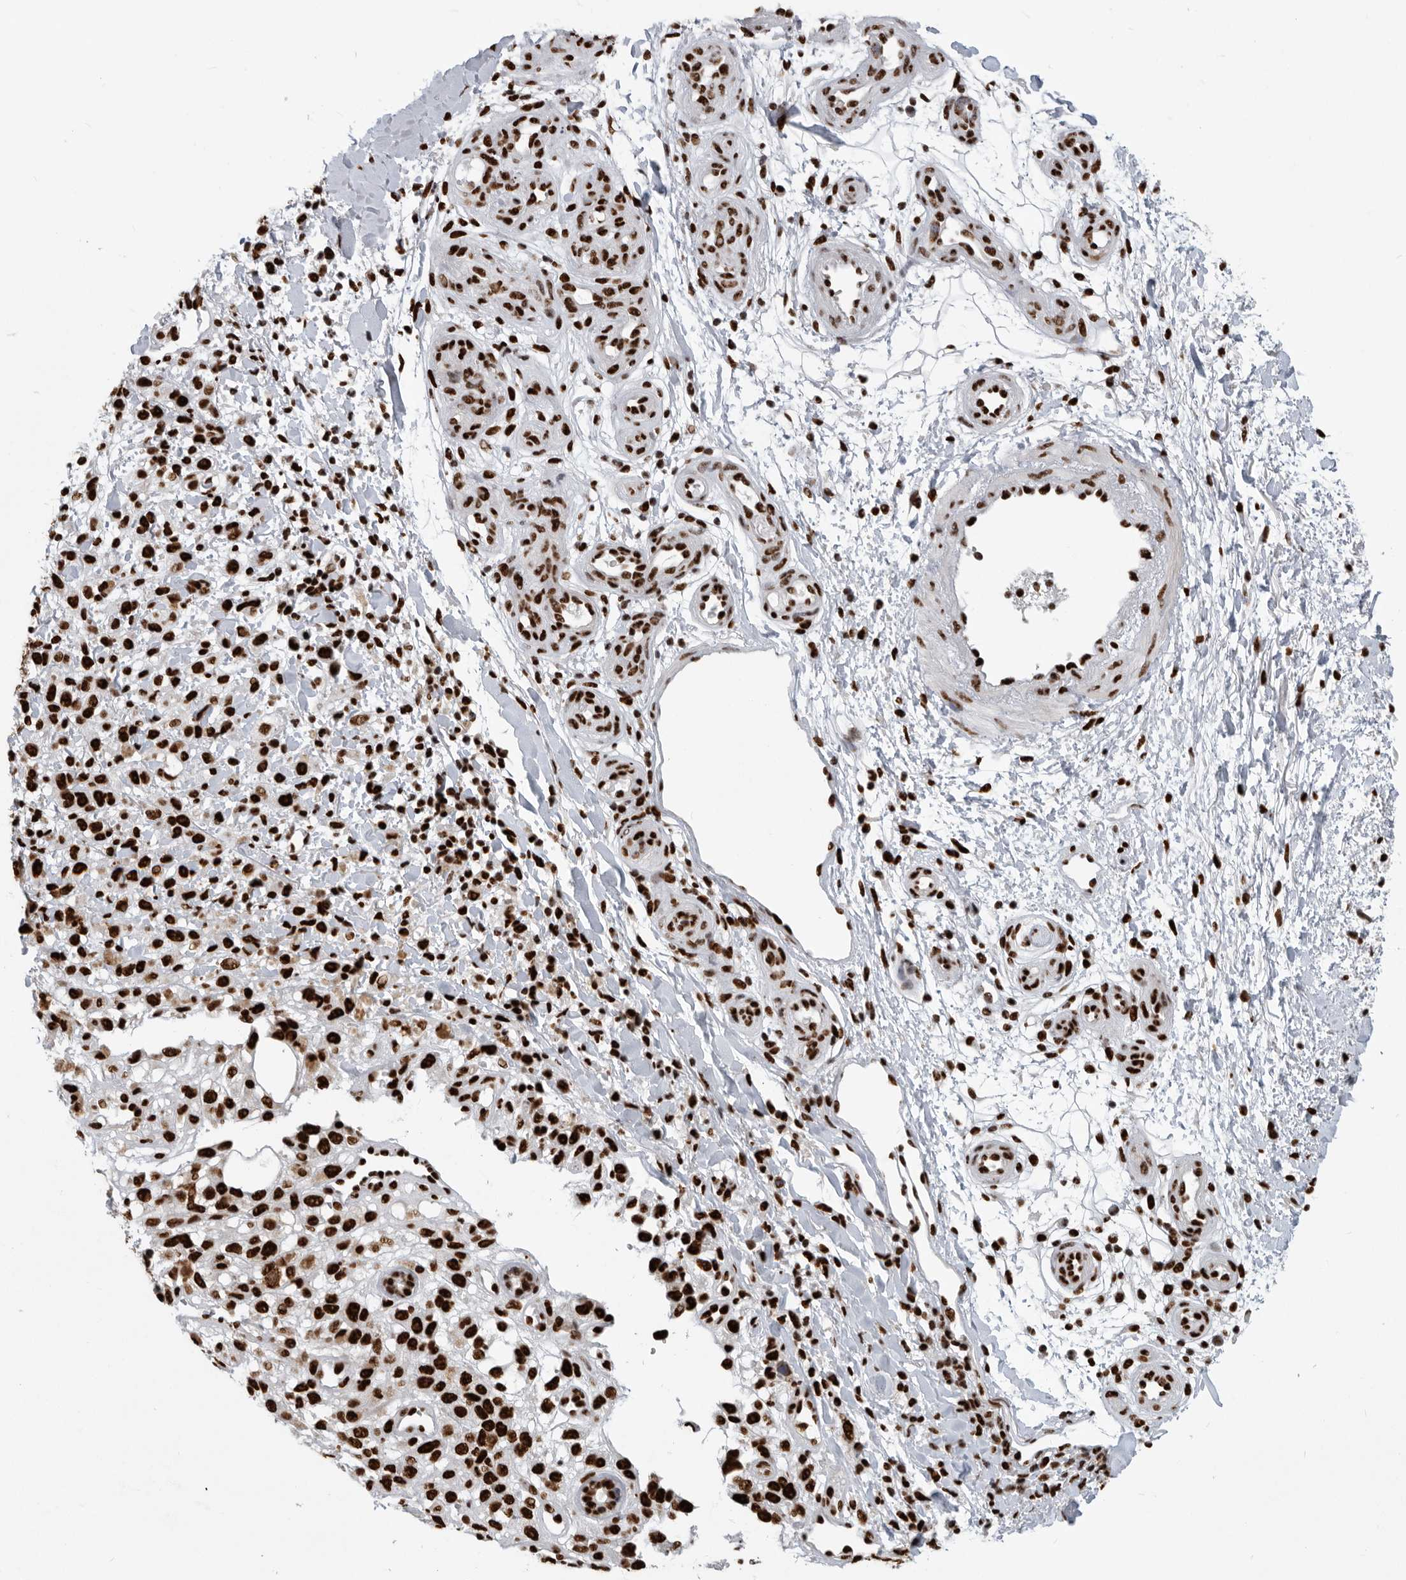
{"staining": {"intensity": "strong", "quantity": ">75%", "location": "nuclear"}, "tissue": "melanoma", "cell_type": "Tumor cells", "image_type": "cancer", "snomed": [{"axis": "morphology", "description": "Malignant melanoma, Metastatic site"}, {"axis": "topography", "description": "Skin"}], "caption": "An image of human melanoma stained for a protein displays strong nuclear brown staining in tumor cells.", "gene": "BCLAF1", "patient": {"sex": "female", "age": 72}}